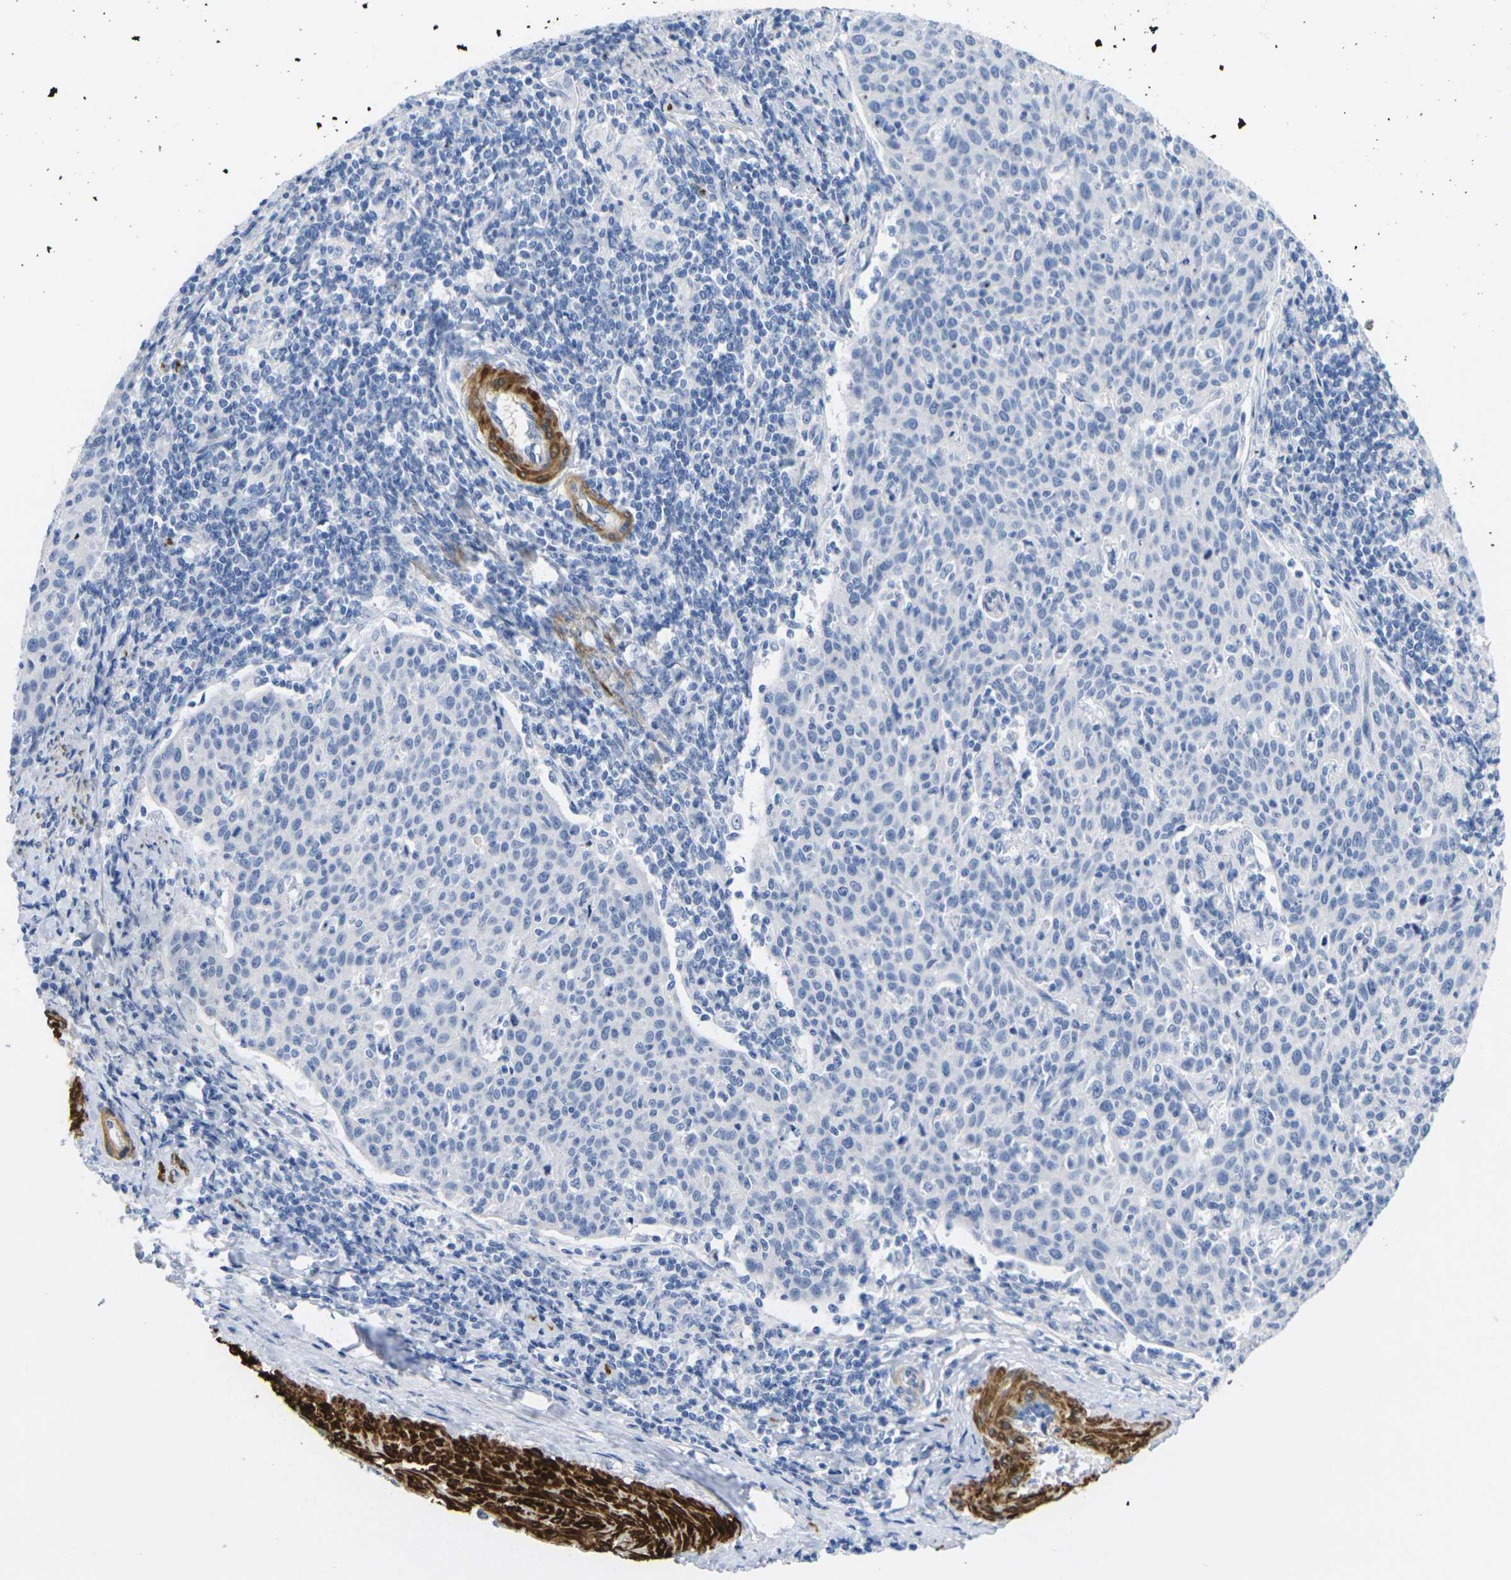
{"staining": {"intensity": "negative", "quantity": "none", "location": "none"}, "tissue": "cervical cancer", "cell_type": "Tumor cells", "image_type": "cancer", "snomed": [{"axis": "morphology", "description": "Squamous cell carcinoma, NOS"}, {"axis": "topography", "description": "Cervix"}], "caption": "The micrograph exhibits no staining of tumor cells in cervical squamous cell carcinoma.", "gene": "CNN1", "patient": {"sex": "female", "age": 38}}